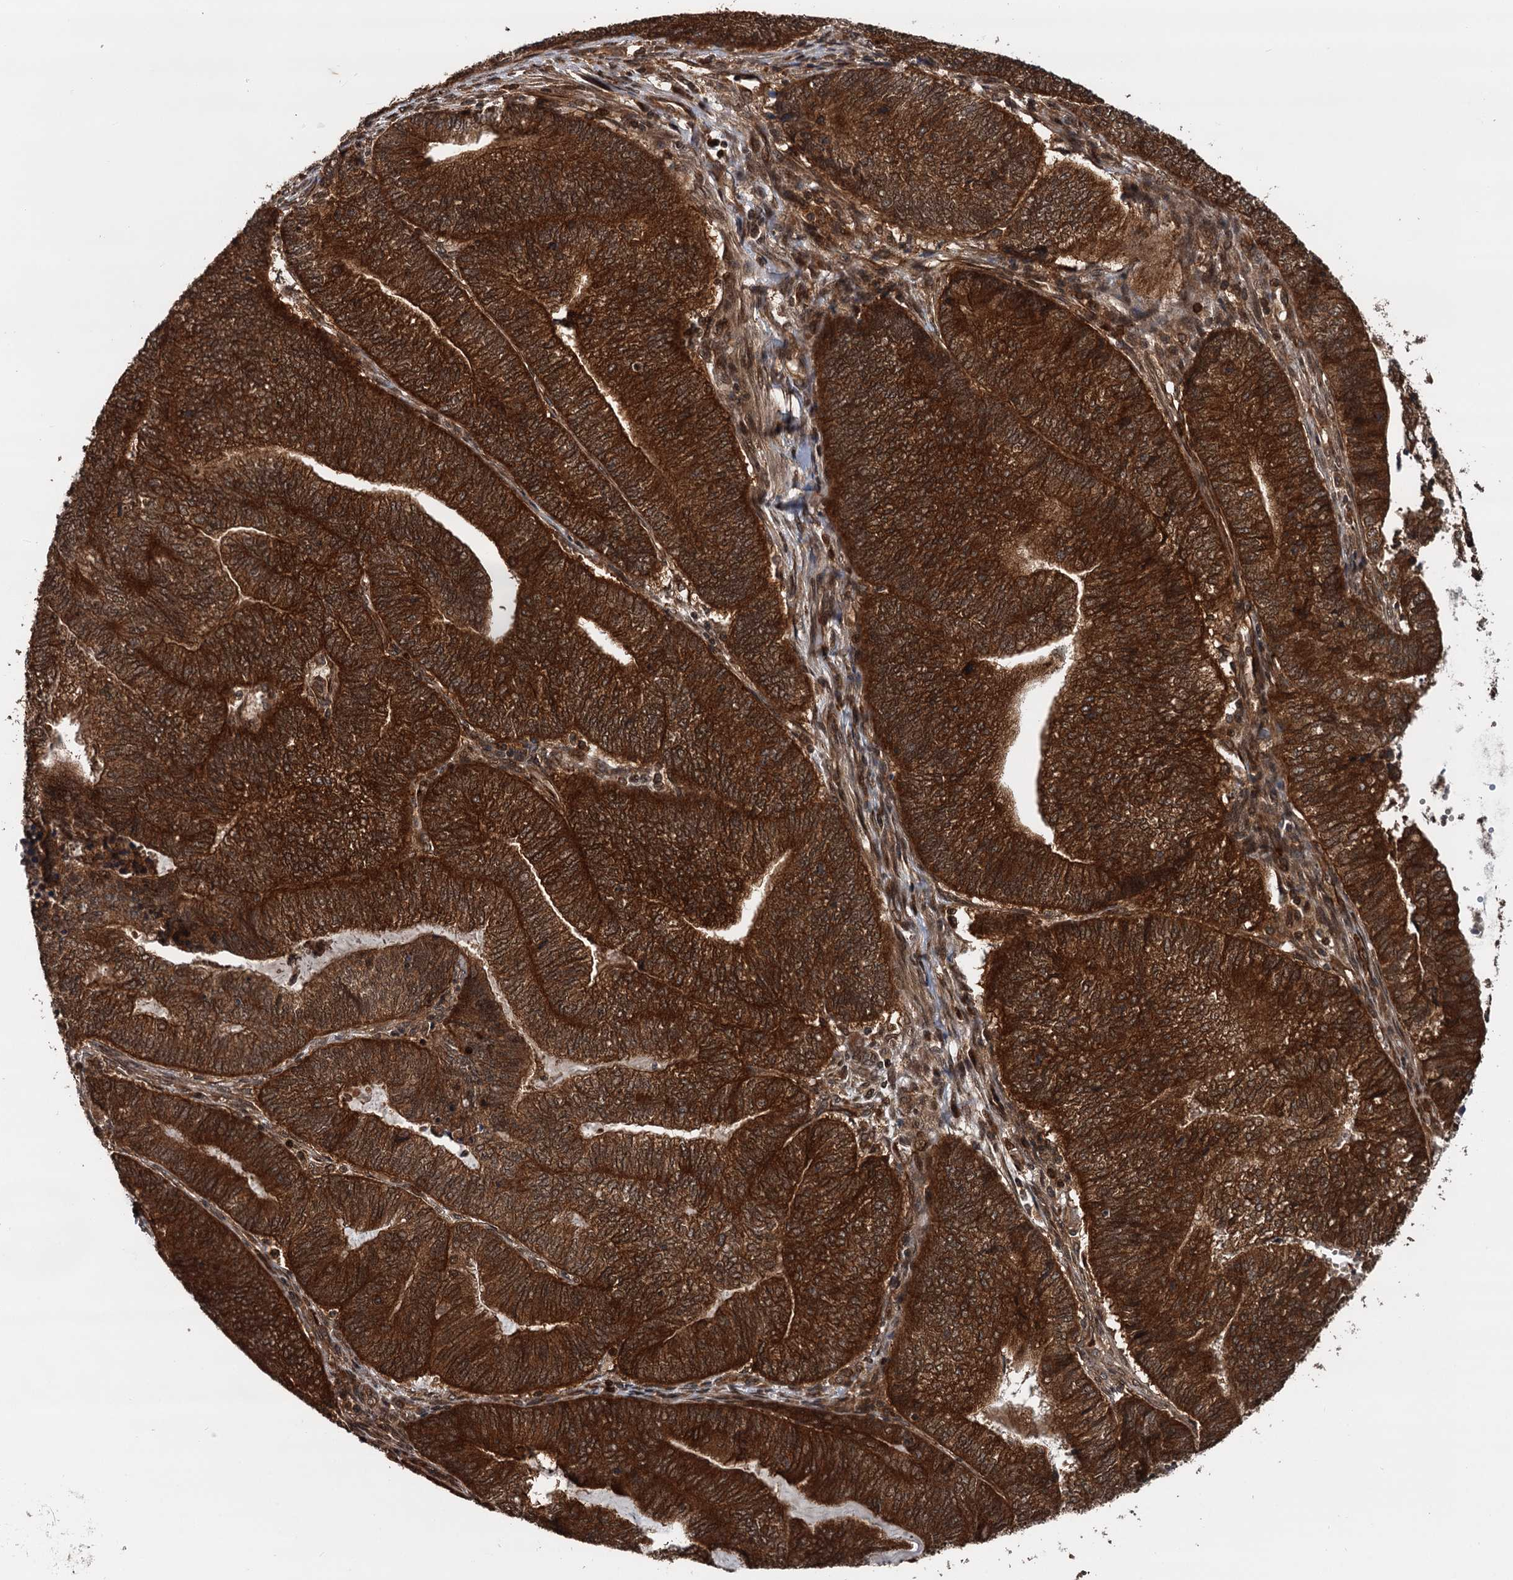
{"staining": {"intensity": "strong", "quantity": ">75%", "location": "cytoplasmic/membranous"}, "tissue": "endometrial cancer", "cell_type": "Tumor cells", "image_type": "cancer", "snomed": [{"axis": "morphology", "description": "Adenocarcinoma, NOS"}, {"axis": "topography", "description": "Uterus"}, {"axis": "topography", "description": "Endometrium"}], "caption": "Human endometrial adenocarcinoma stained for a protein (brown) exhibits strong cytoplasmic/membranous positive positivity in approximately >75% of tumor cells.", "gene": "STUB1", "patient": {"sex": "female", "age": 70}}